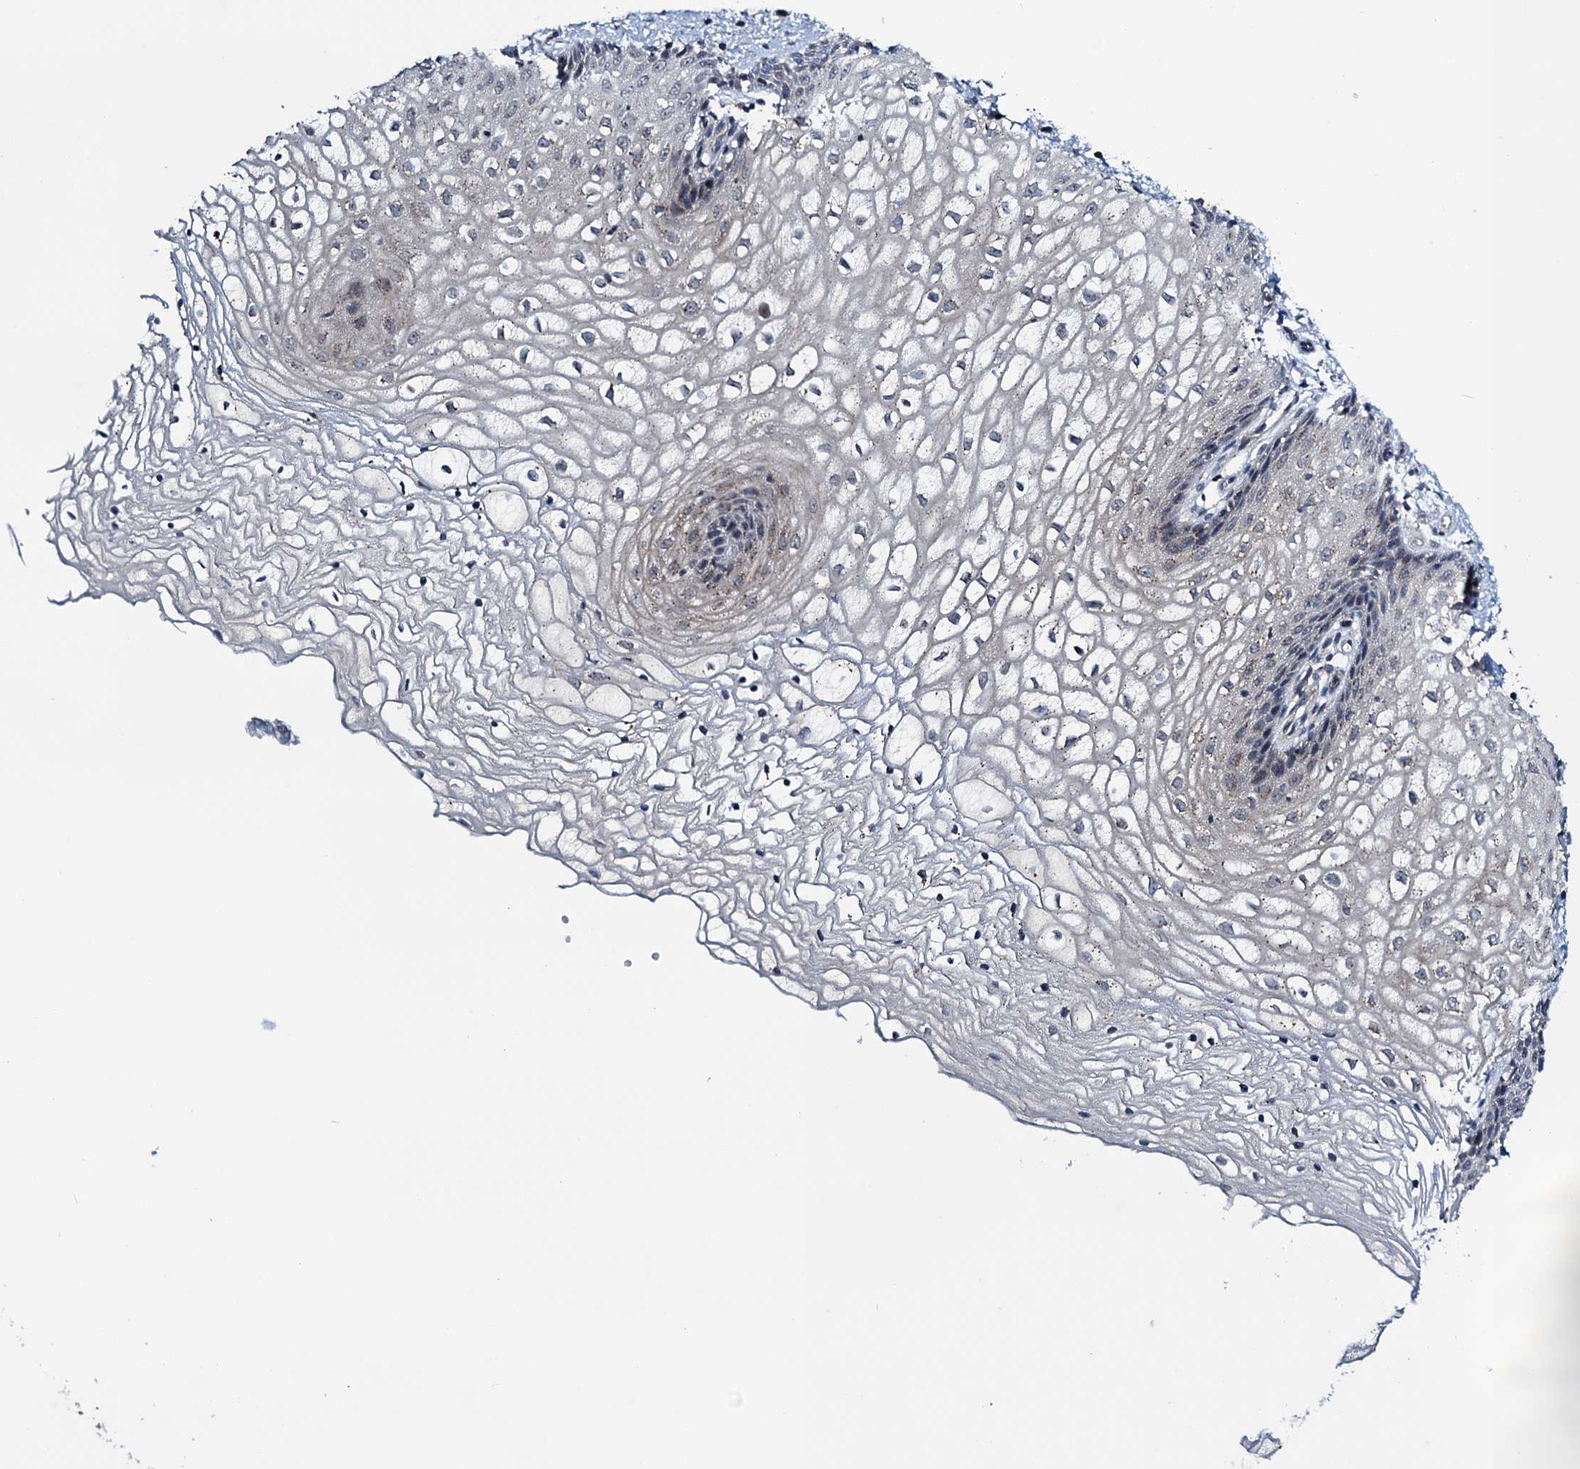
{"staining": {"intensity": "negative", "quantity": "none", "location": "none"}, "tissue": "vagina", "cell_type": "Squamous epithelial cells", "image_type": "normal", "snomed": [{"axis": "morphology", "description": "Normal tissue, NOS"}, {"axis": "topography", "description": "Vagina"}], "caption": "DAB immunohistochemical staining of unremarkable vagina displays no significant expression in squamous epithelial cells.", "gene": "RNF165", "patient": {"sex": "female", "age": 34}}